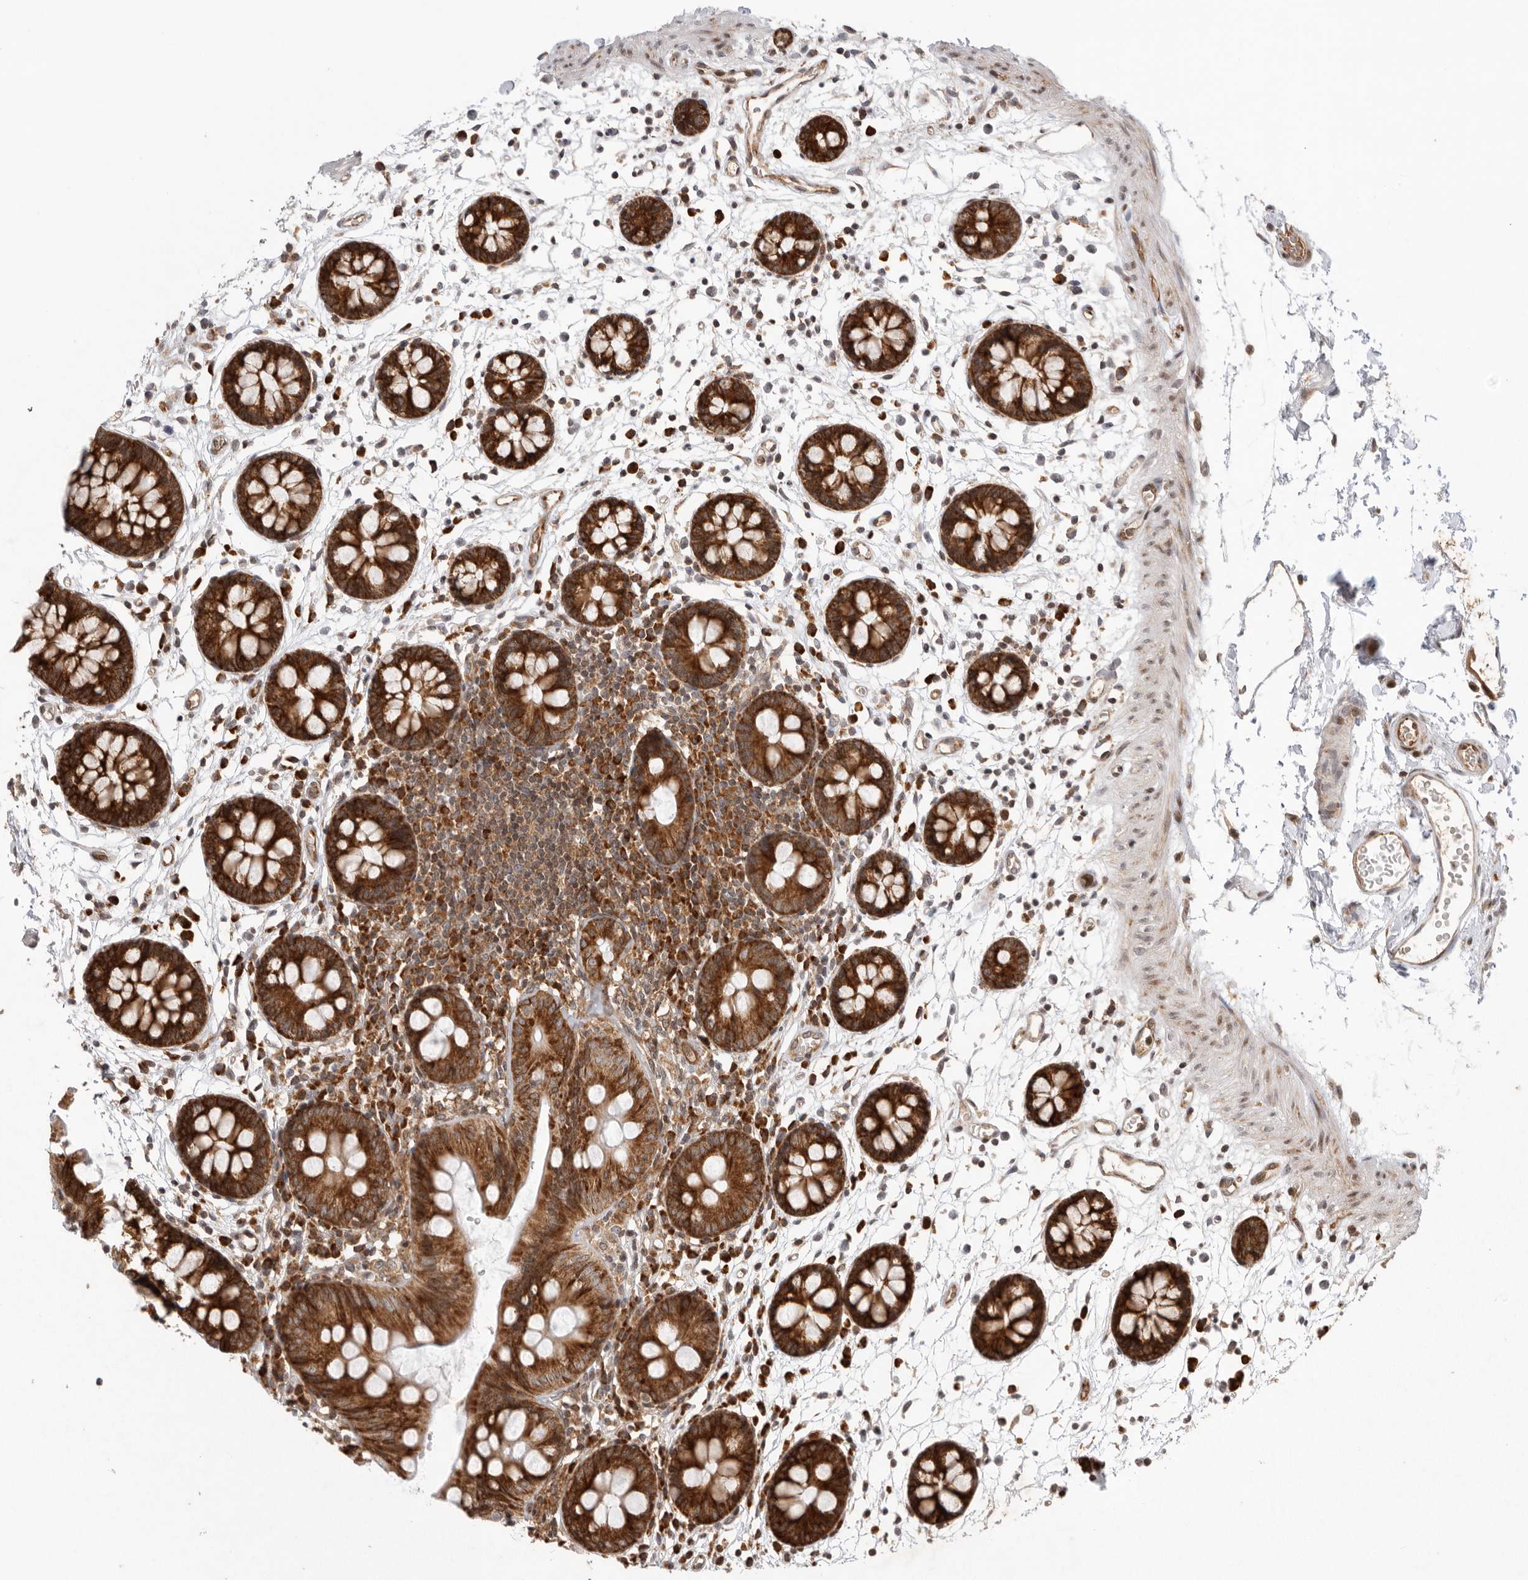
{"staining": {"intensity": "moderate", "quantity": ">75%", "location": "cytoplasmic/membranous"}, "tissue": "colon", "cell_type": "Endothelial cells", "image_type": "normal", "snomed": [{"axis": "morphology", "description": "Normal tissue, NOS"}, {"axis": "topography", "description": "Colon"}], "caption": "Moderate cytoplasmic/membranous staining for a protein is identified in about >75% of endothelial cells of benign colon using IHC.", "gene": "FZD3", "patient": {"sex": "male", "age": 56}}